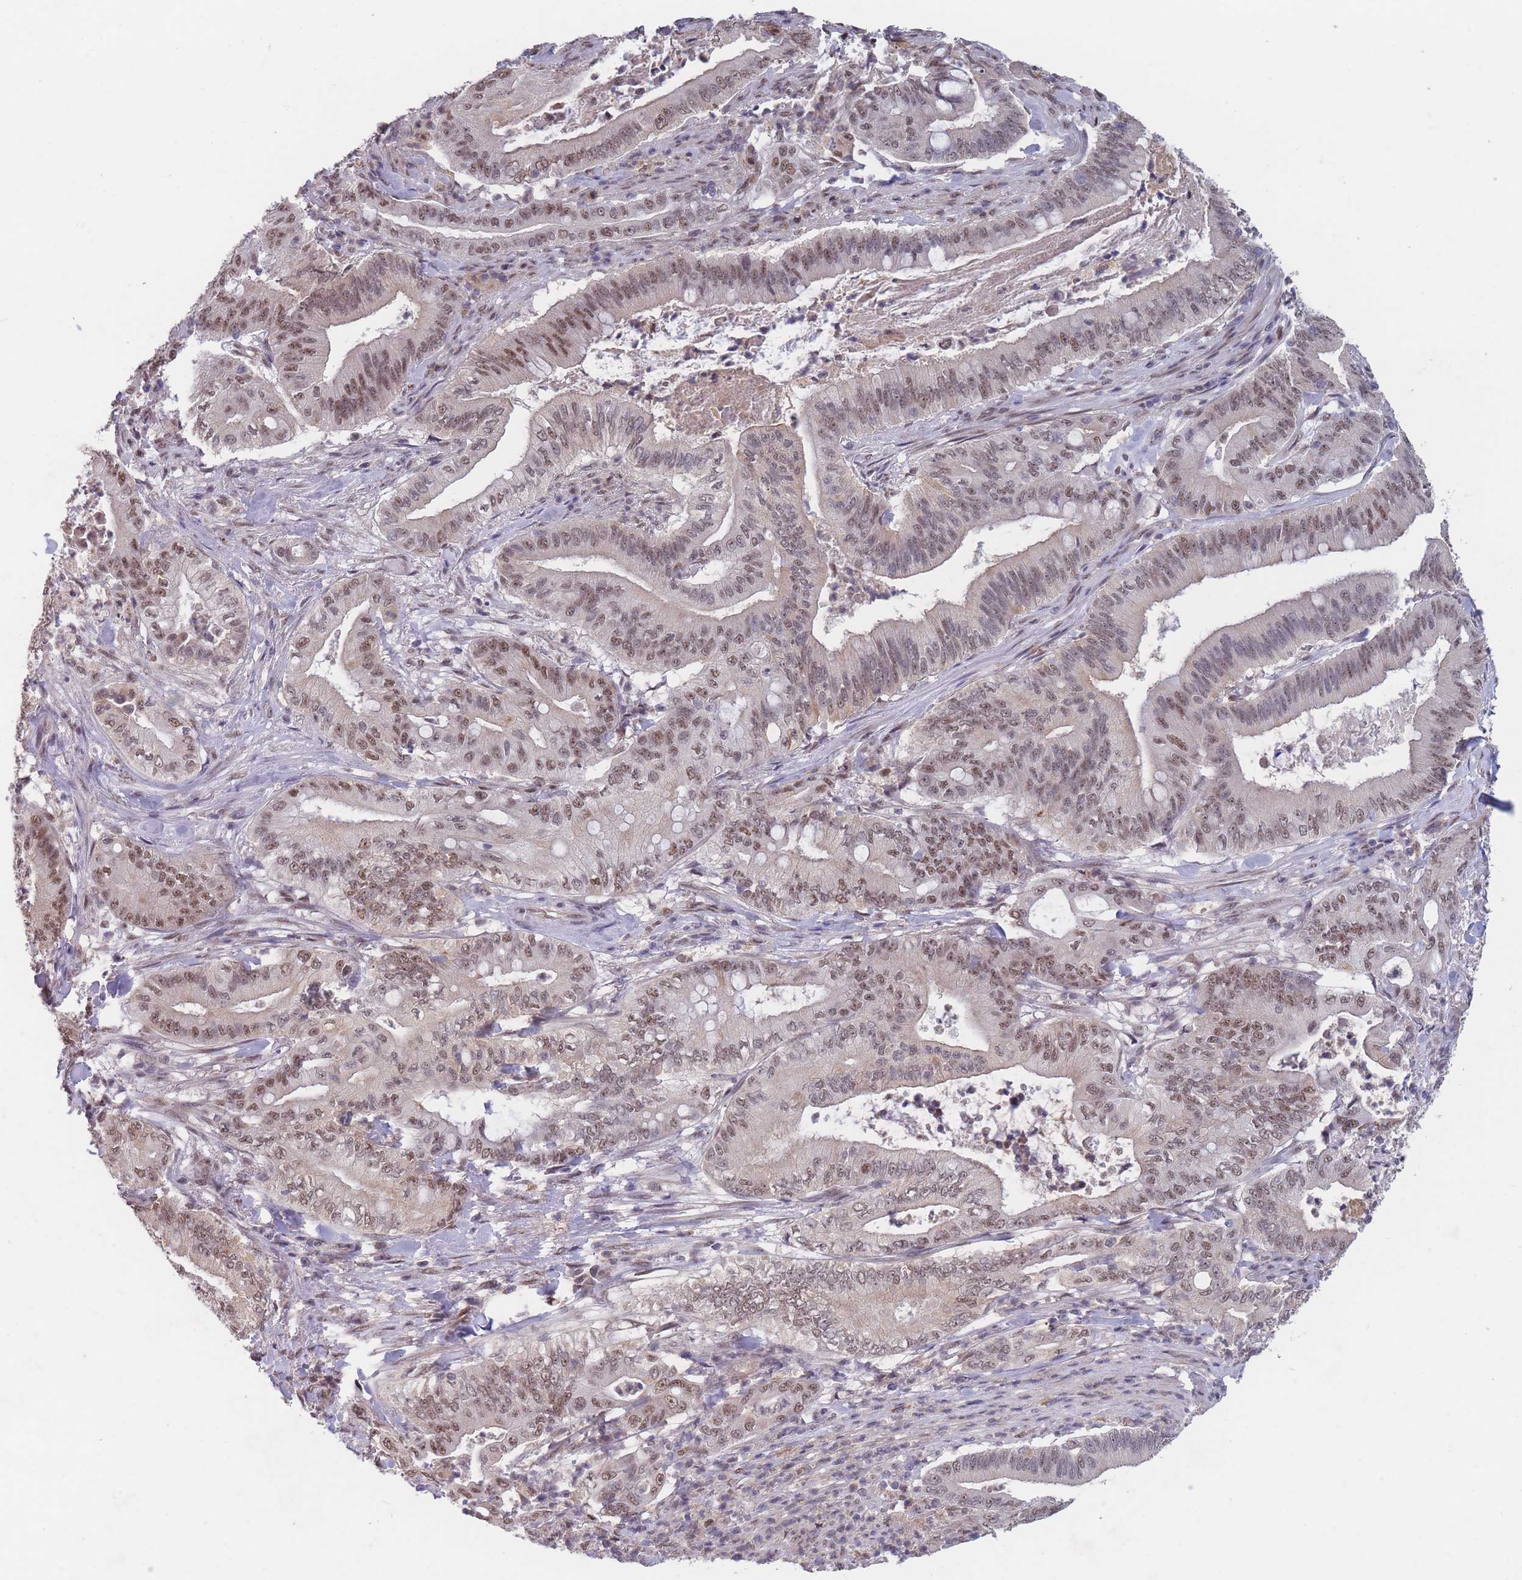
{"staining": {"intensity": "moderate", "quantity": ">75%", "location": "nuclear"}, "tissue": "pancreatic cancer", "cell_type": "Tumor cells", "image_type": "cancer", "snomed": [{"axis": "morphology", "description": "Adenocarcinoma, NOS"}, {"axis": "topography", "description": "Pancreas"}], "caption": "A histopathology image of pancreatic adenocarcinoma stained for a protein shows moderate nuclear brown staining in tumor cells.", "gene": "SNRPA1", "patient": {"sex": "male", "age": 71}}